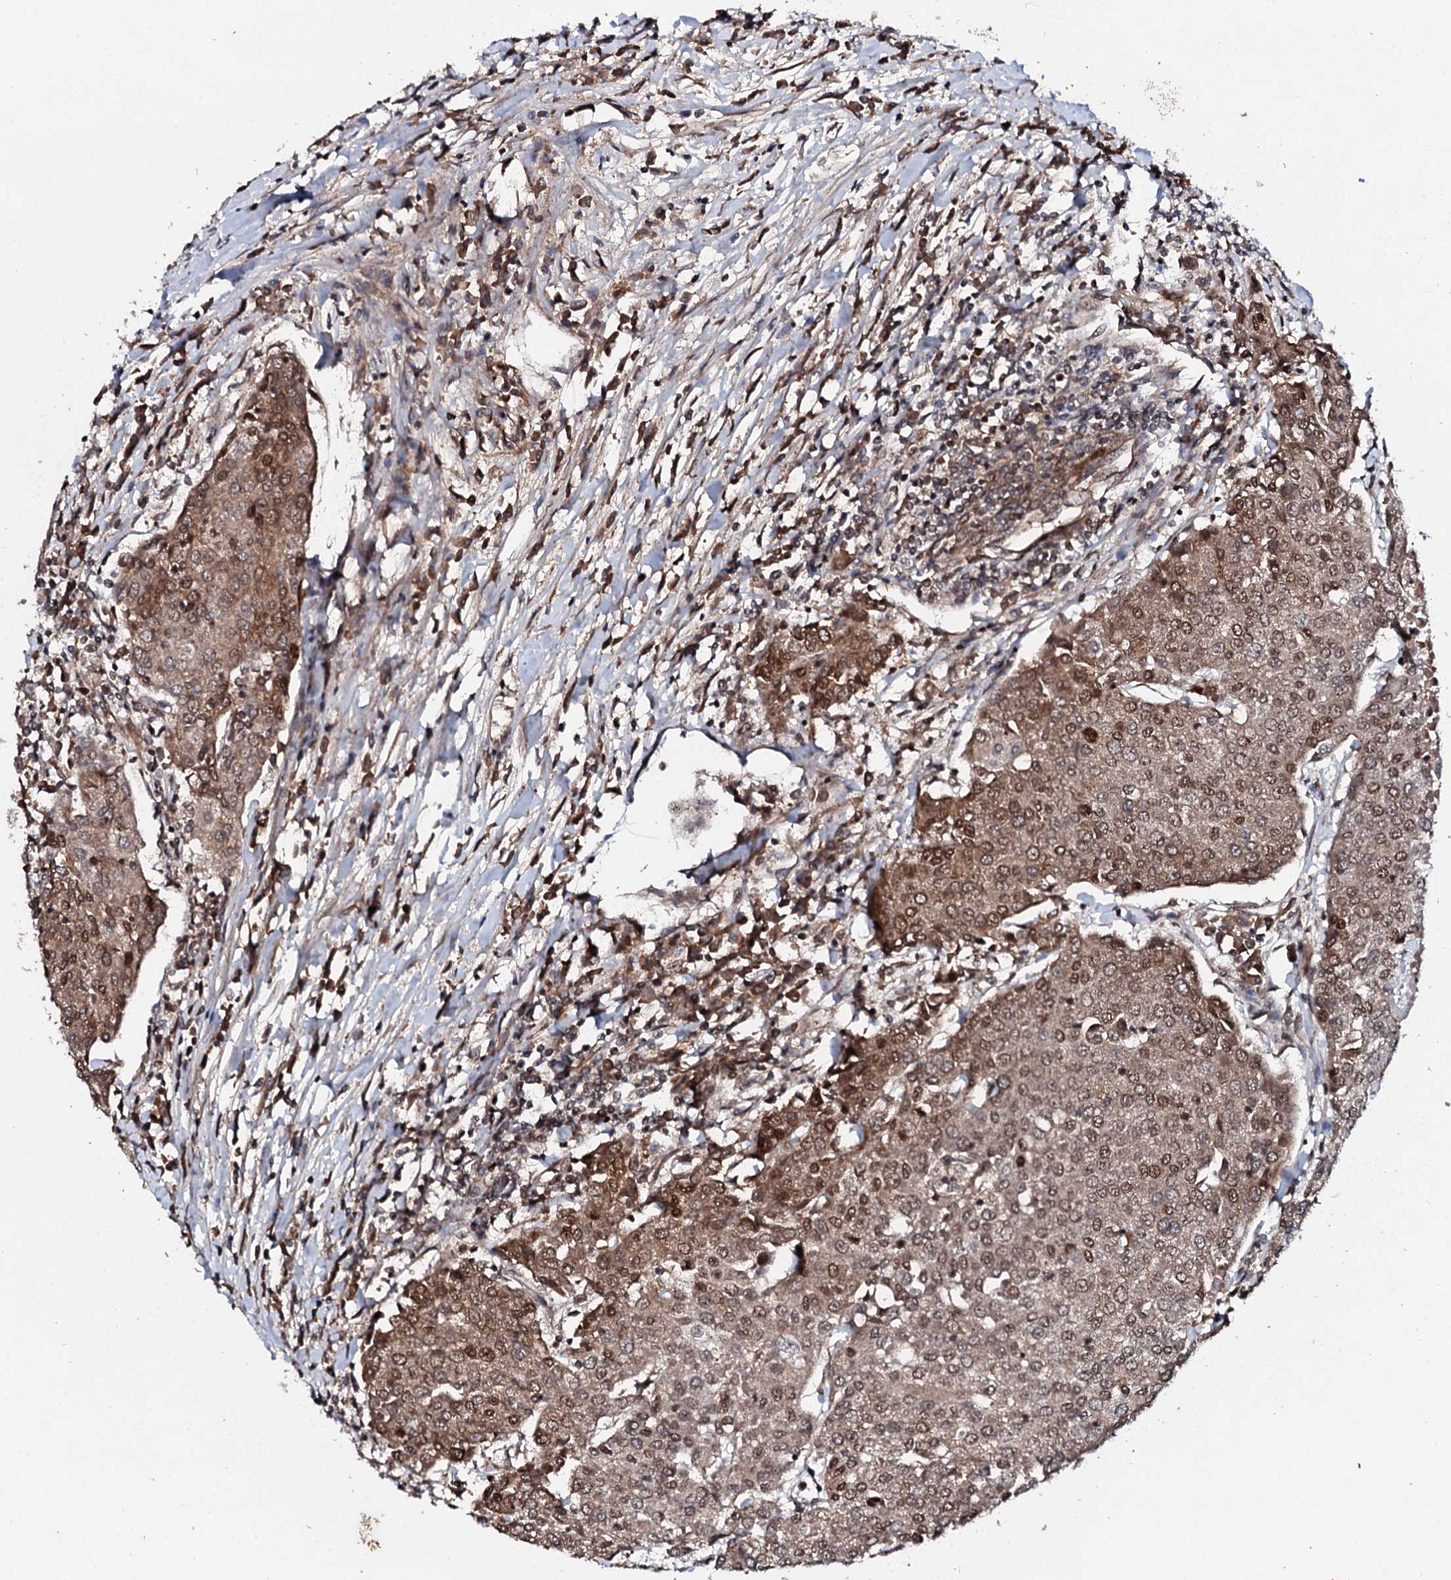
{"staining": {"intensity": "moderate", "quantity": ">75%", "location": "cytoplasmic/membranous,nuclear"}, "tissue": "urothelial cancer", "cell_type": "Tumor cells", "image_type": "cancer", "snomed": [{"axis": "morphology", "description": "Urothelial carcinoma, High grade"}, {"axis": "topography", "description": "Urinary bladder"}], "caption": "Immunohistochemical staining of human urothelial cancer demonstrates medium levels of moderate cytoplasmic/membranous and nuclear staining in approximately >75% of tumor cells.", "gene": "FAM111A", "patient": {"sex": "female", "age": 85}}